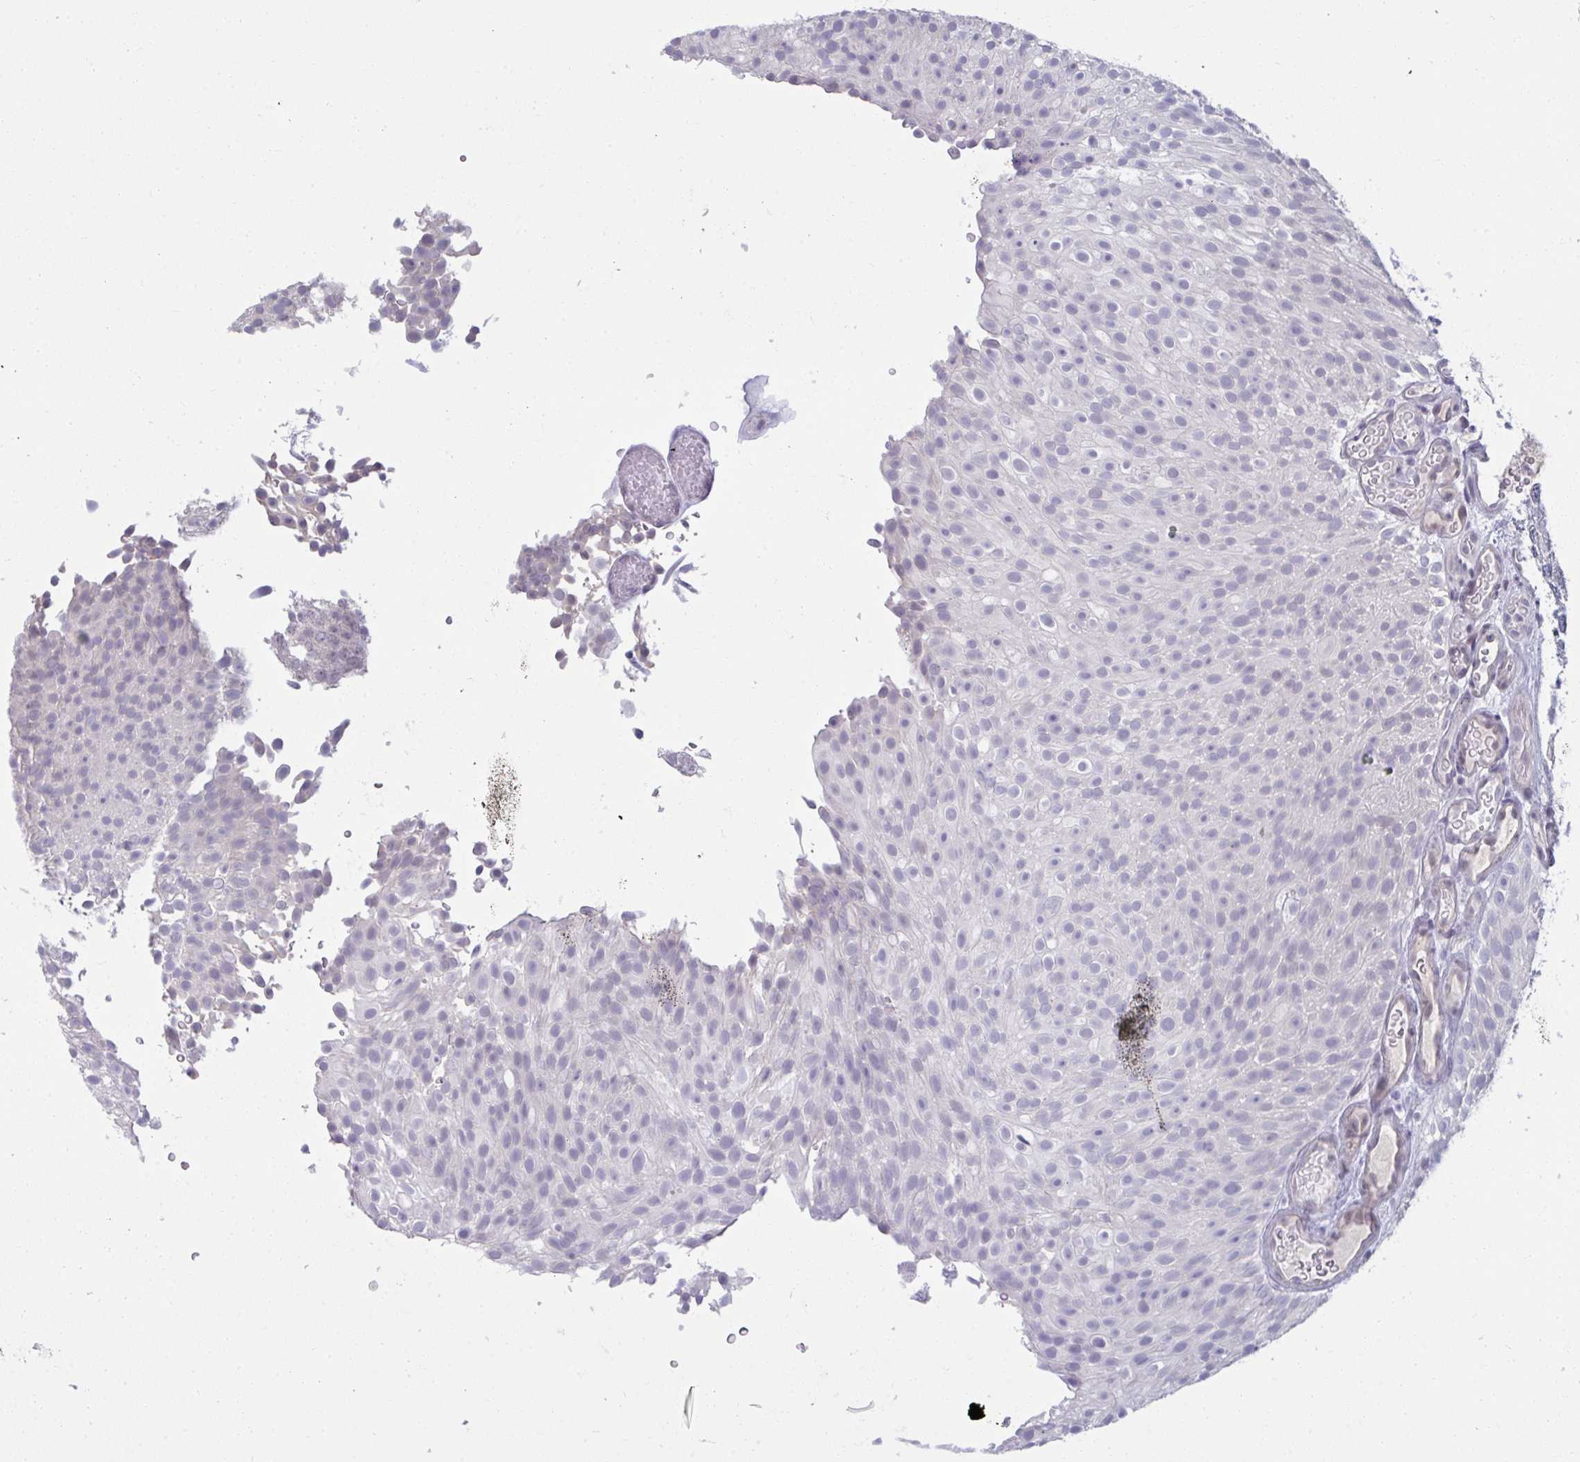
{"staining": {"intensity": "negative", "quantity": "none", "location": "none"}, "tissue": "urothelial cancer", "cell_type": "Tumor cells", "image_type": "cancer", "snomed": [{"axis": "morphology", "description": "Urothelial carcinoma, Low grade"}, {"axis": "topography", "description": "Urinary bladder"}], "caption": "High magnification brightfield microscopy of low-grade urothelial carcinoma stained with DAB (brown) and counterstained with hematoxylin (blue): tumor cells show no significant expression.", "gene": "RNASEH1", "patient": {"sex": "male", "age": 78}}